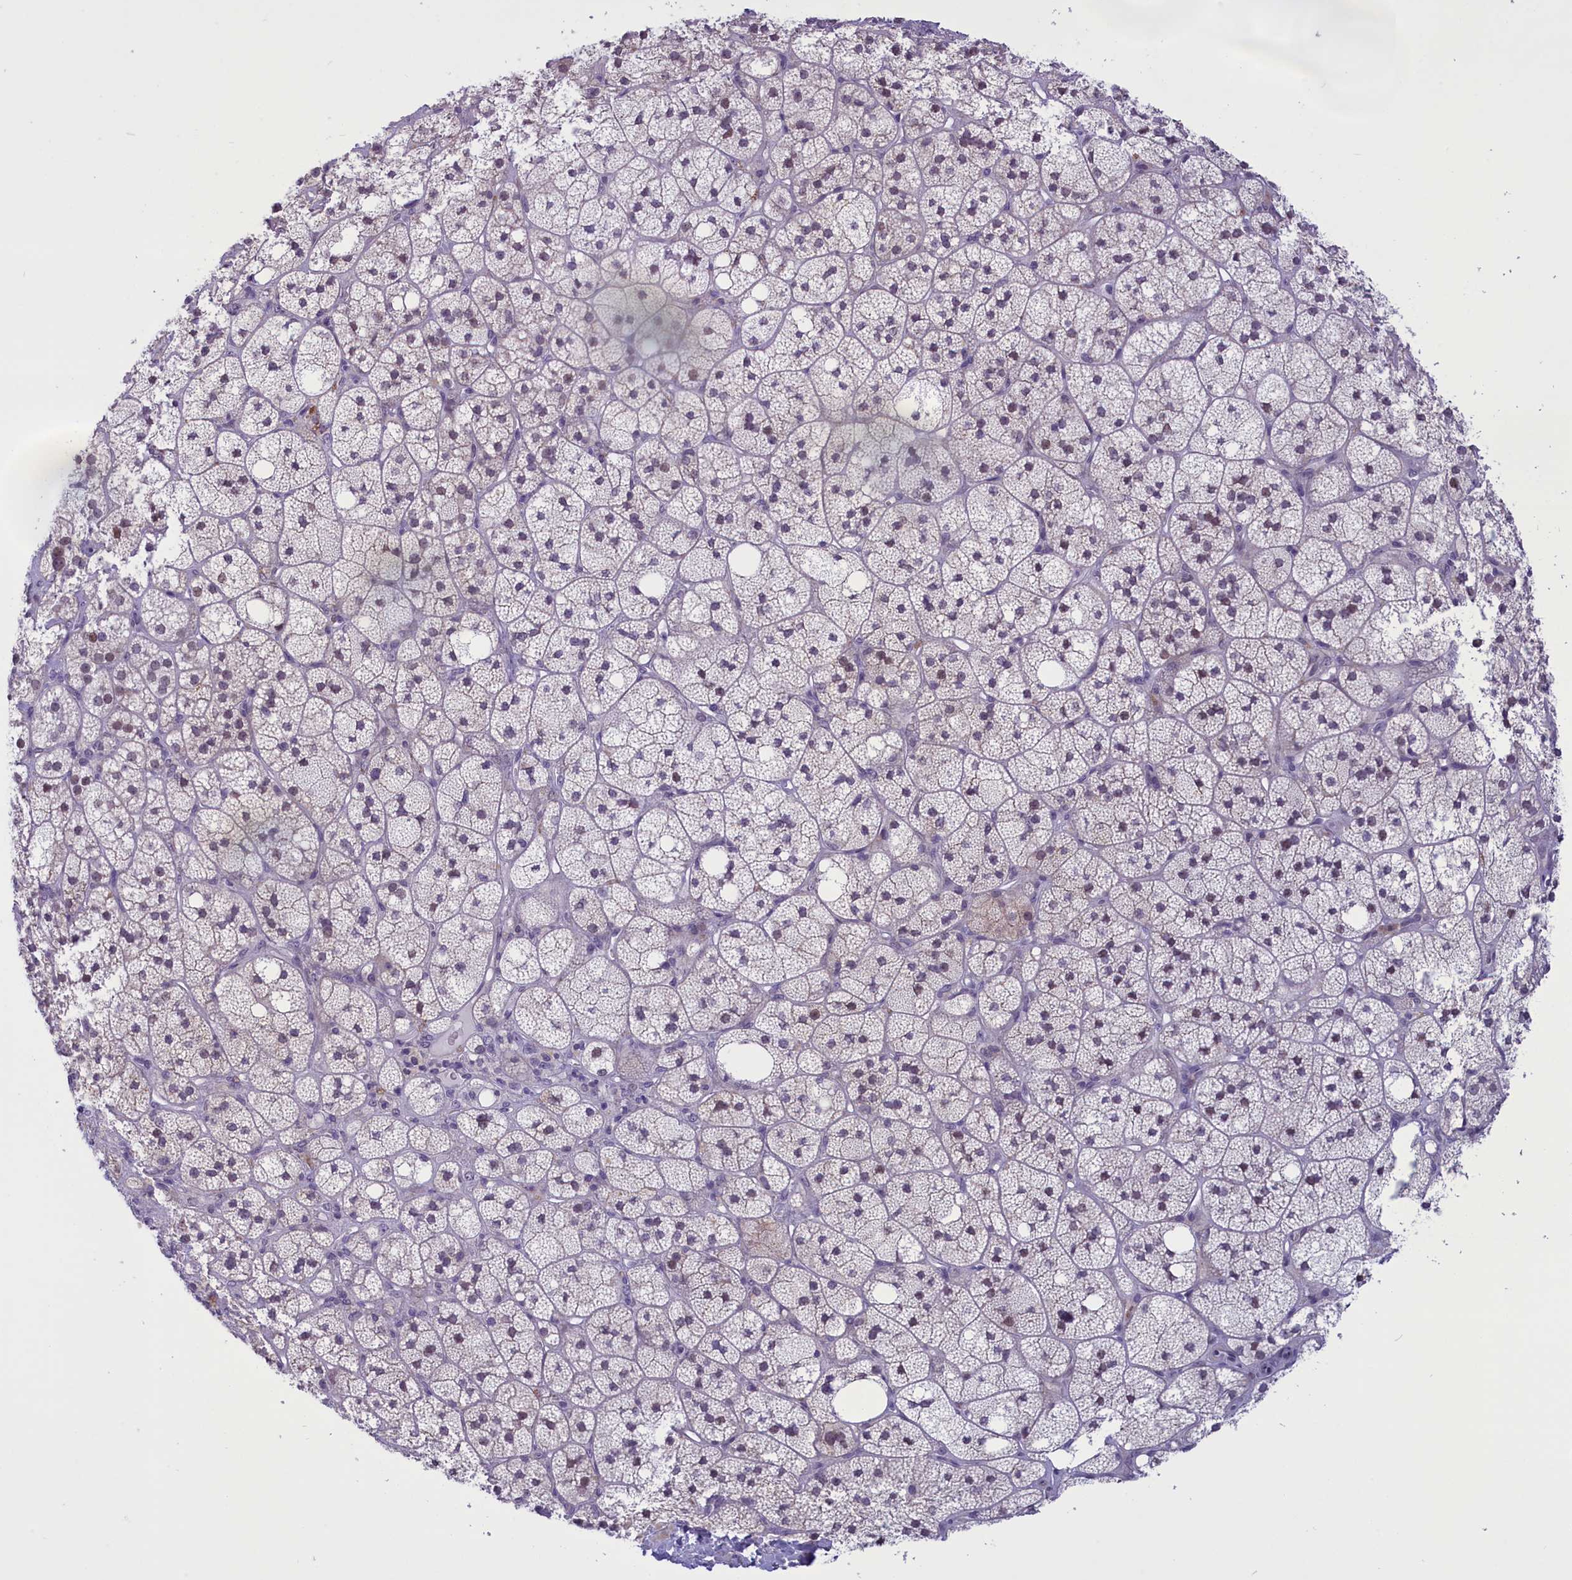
{"staining": {"intensity": "weak", "quantity": "<25%", "location": "cytoplasmic/membranous,nuclear"}, "tissue": "adrenal gland", "cell_type": "Glandular cells", "image_type": "normal", "snomed": [{"axis": "morphology", "description": "Normal tissue, NOS"}, {"axis": "topography", "description": "Adrenal gland"}], "caption": "Photomicrograph shows no protein positivity in glandular cells of normal adrenal gland. Brightfield microscopy of IHC stained with DAB (3,3'-diaminobenzidine) (brown) and hematoxylin (blue), captured at high magnification.", "gene": "ELOA2", "patient": {"sex": "male", "age": 61}}